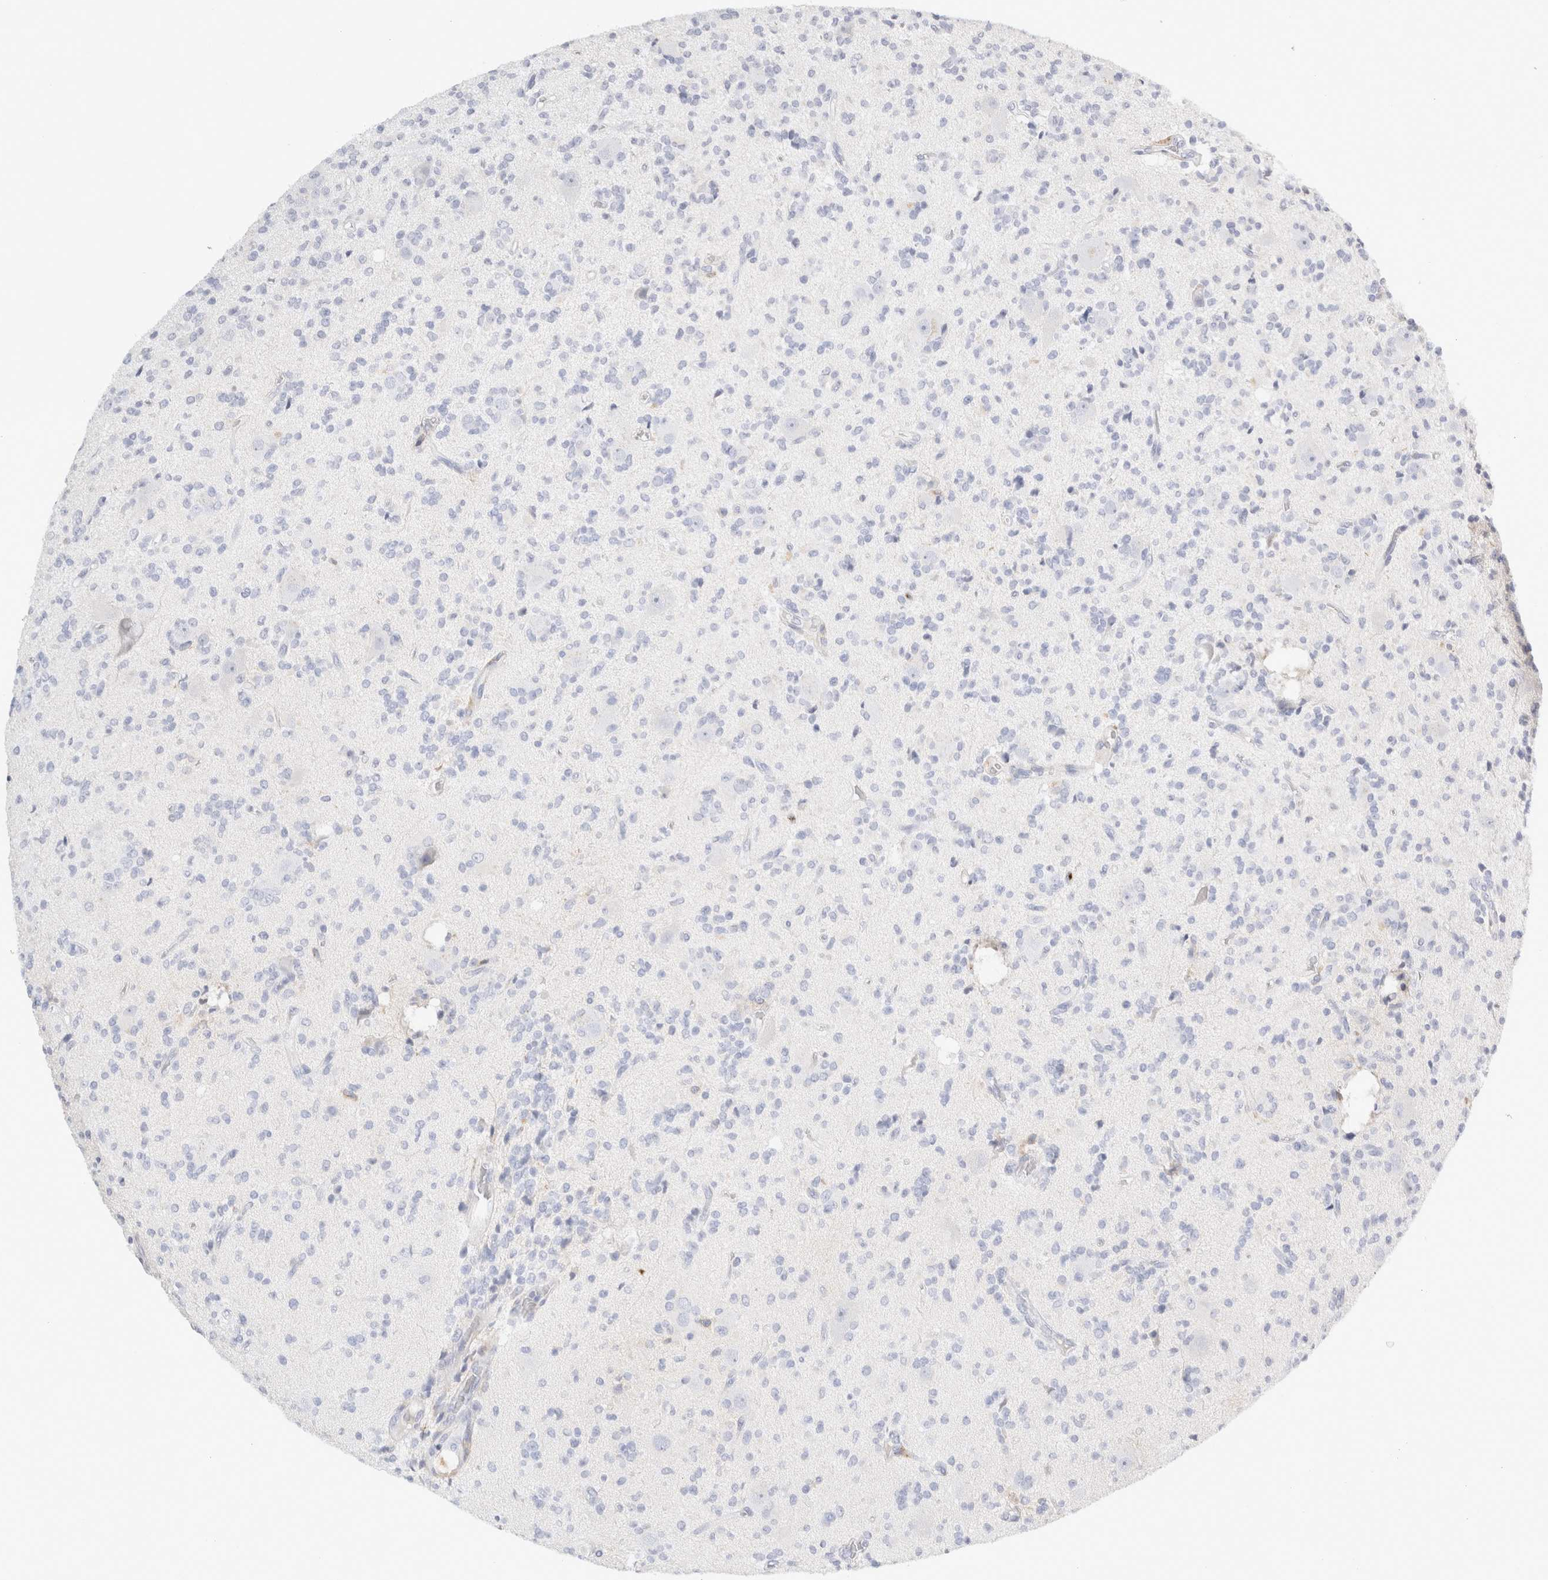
{"staining": {"intensity": "negative", "quantity": "none", "location": "none"}, "tissue": "glioma", "cell_type": "Tumor cells", "image_type": "cancer", "snomed": [{"axis": "morphology", "description": "Glioma, malignant, High grade"}, {"axis": "topography", "description": "Brain"}], "caption": "An immunohistochemistry (IHC) image of malignant glioma (high-grade) is shown. There is no staining in tumor cells of malignant glioma (high-grade).", "gene": "FGL2", "patient": {"sex": "male", "age": 34}}